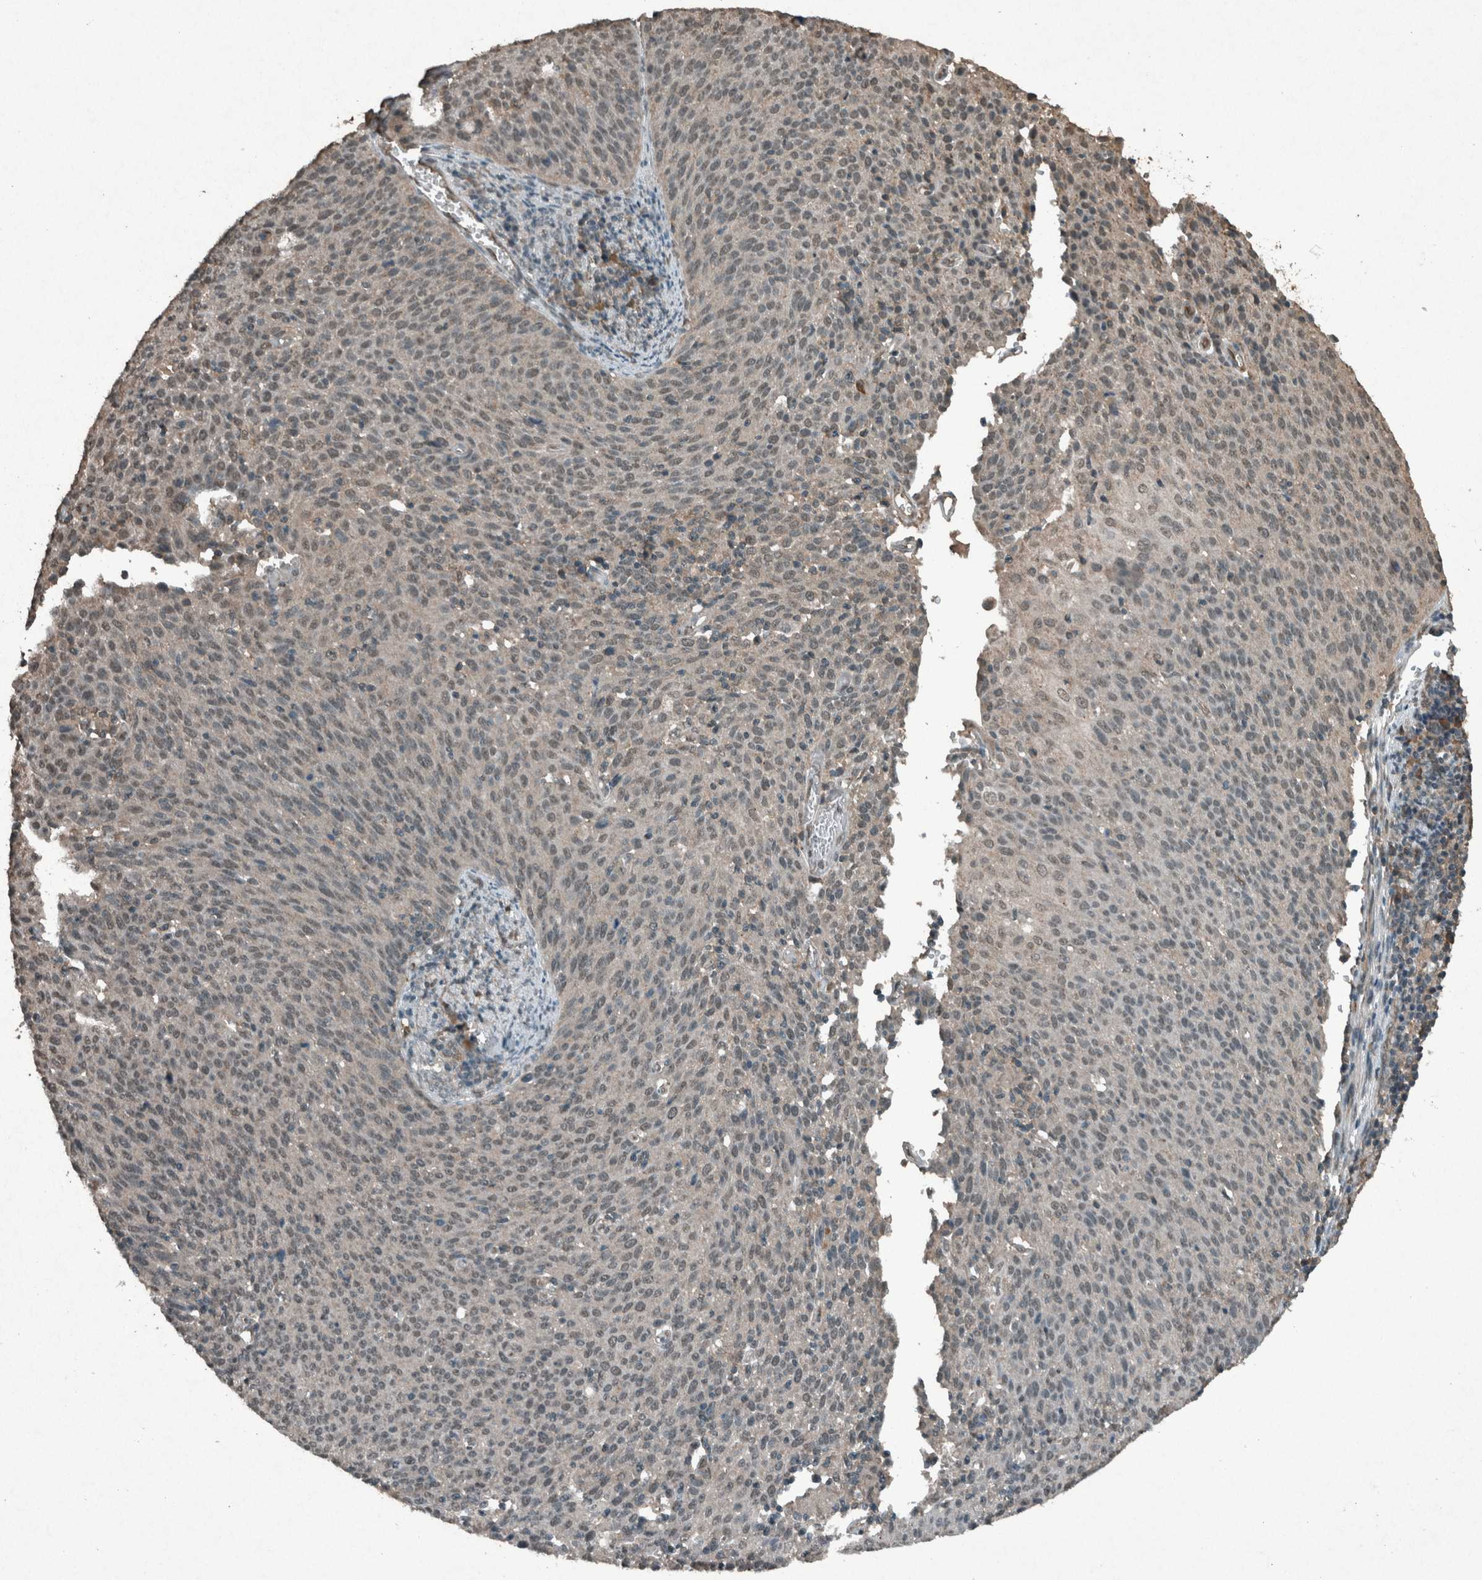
{"staining": {"intensity": "weak", "quantity": "25%-75%", "location": "nuclear"}, "tissue": "cervical cancer", "cell_type": "Tumor cells", "image_type": "cancer", "snomed": [{"axis": "morphology", "description": "Squamous cell carcinoma, NOS"}, {"axis": "topography", "description": "Cervix"}], "caption": "A low amount of weak nuclear expression is seen in about 25%-75% of tumor cells in cervical squamous cell carcinoma tissue. The staining was performed using DAB, with brown indicating positive protein expression. Nuclei are stained blue with hematoxylin.", "gene": "ARHGEF12", "patient": {"sex": "female", "age": 38}}